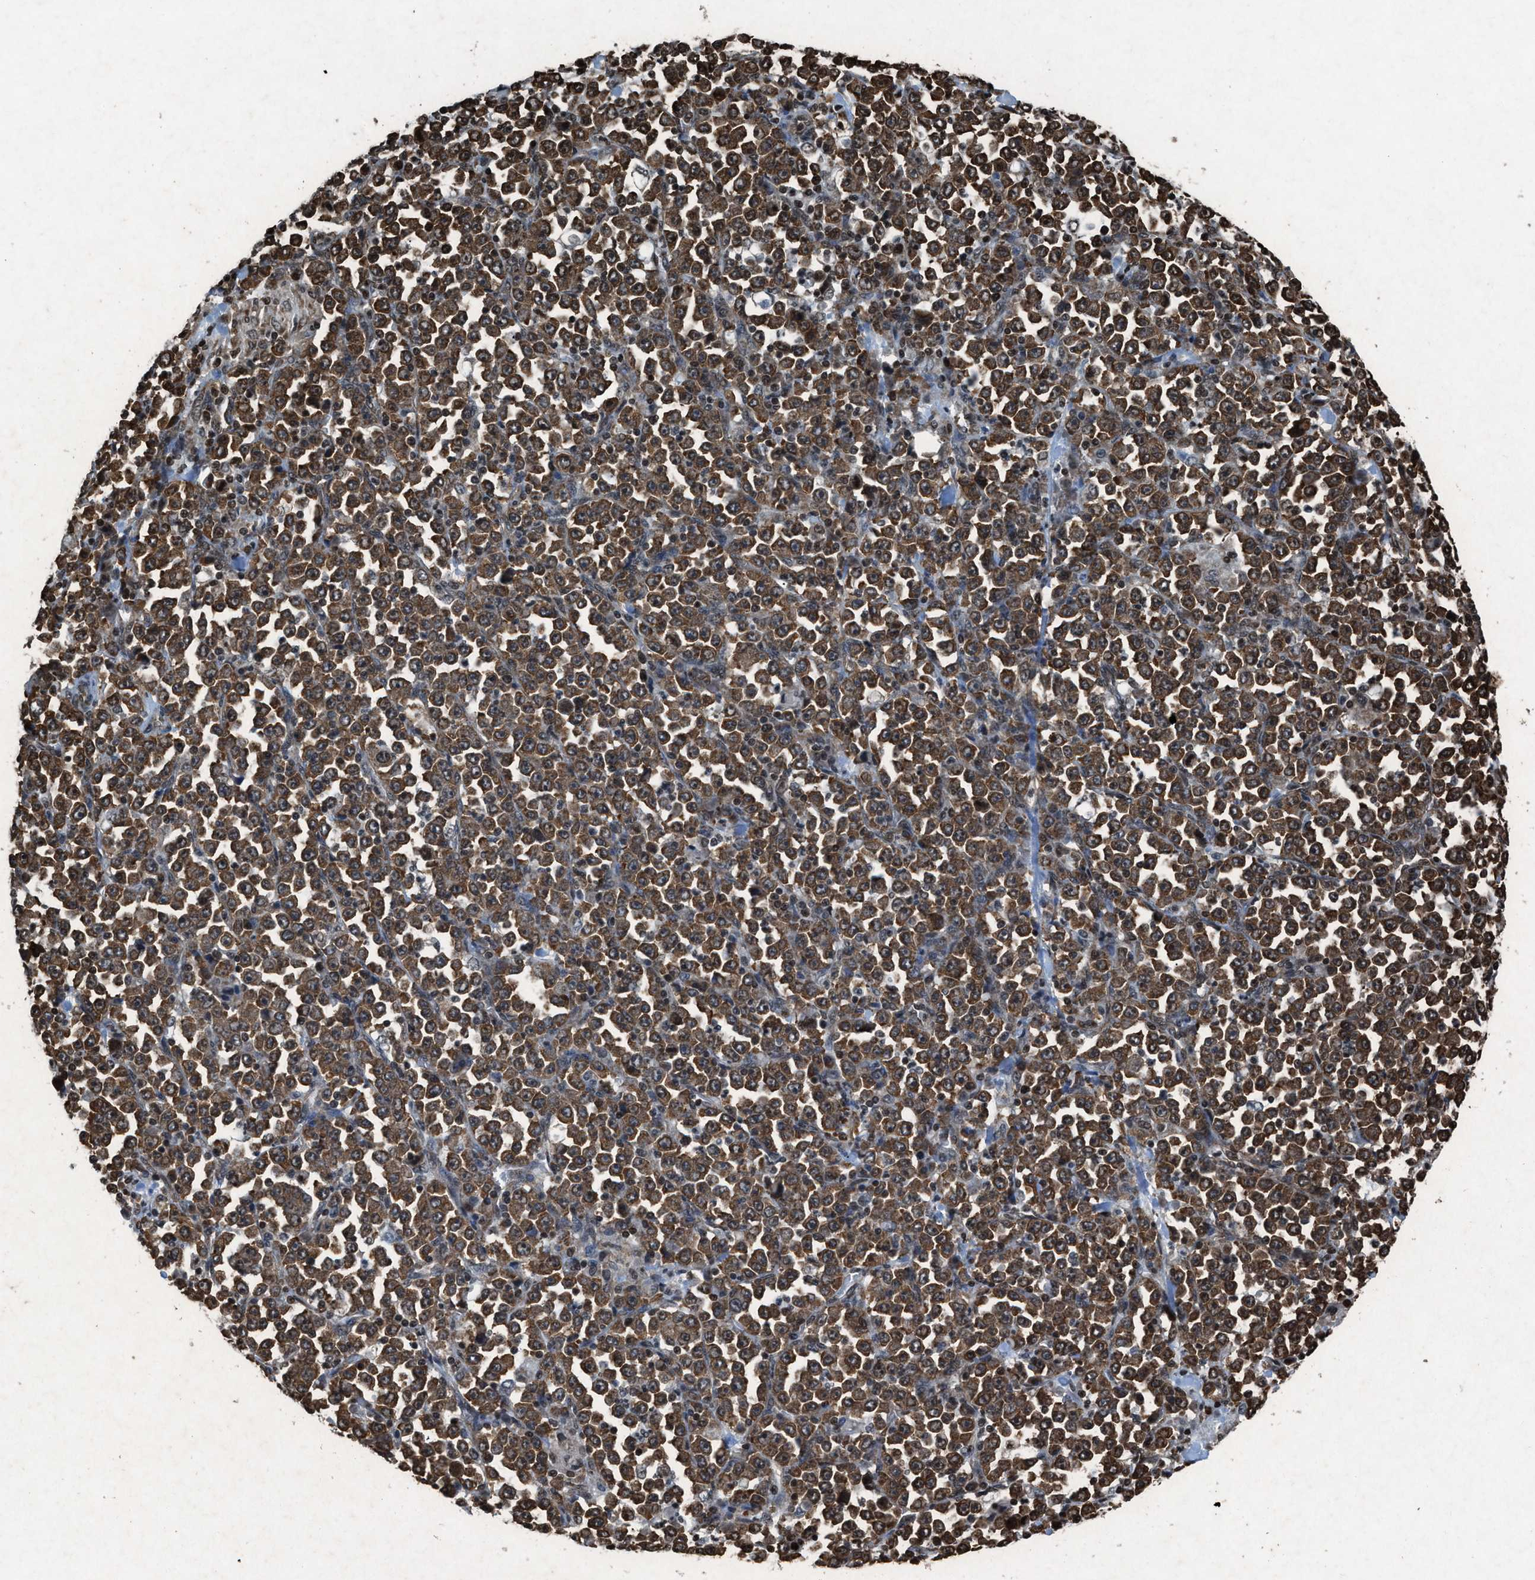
{"staining": {"intensity": "moderate", "quantity": ">75%", "location": "cytoplasmic/membranous,nuclear"}, "tissue": "stomach cancer", "cell_type": "Tumor cells", "image_type": "cancer", "snomed": [{"axis": "morphology", "description": "Normal tissue, NOS"}, {"axis": "morphology", "description": "Adenocarcinoma, NOS"}, {"axis": "topography", "description": "Stomach, upper"}, {"axis": "topography", "description": "Stomach"}], "caption": "Human adenocarcinoma (stomach) stained for a protein (brown) shows moderate cytoplasmic/membranous and nuclear positive expression in about >75% of tumor cells.", "gene": "NXF1", "patient": {"sex": "male", "age": 59}}